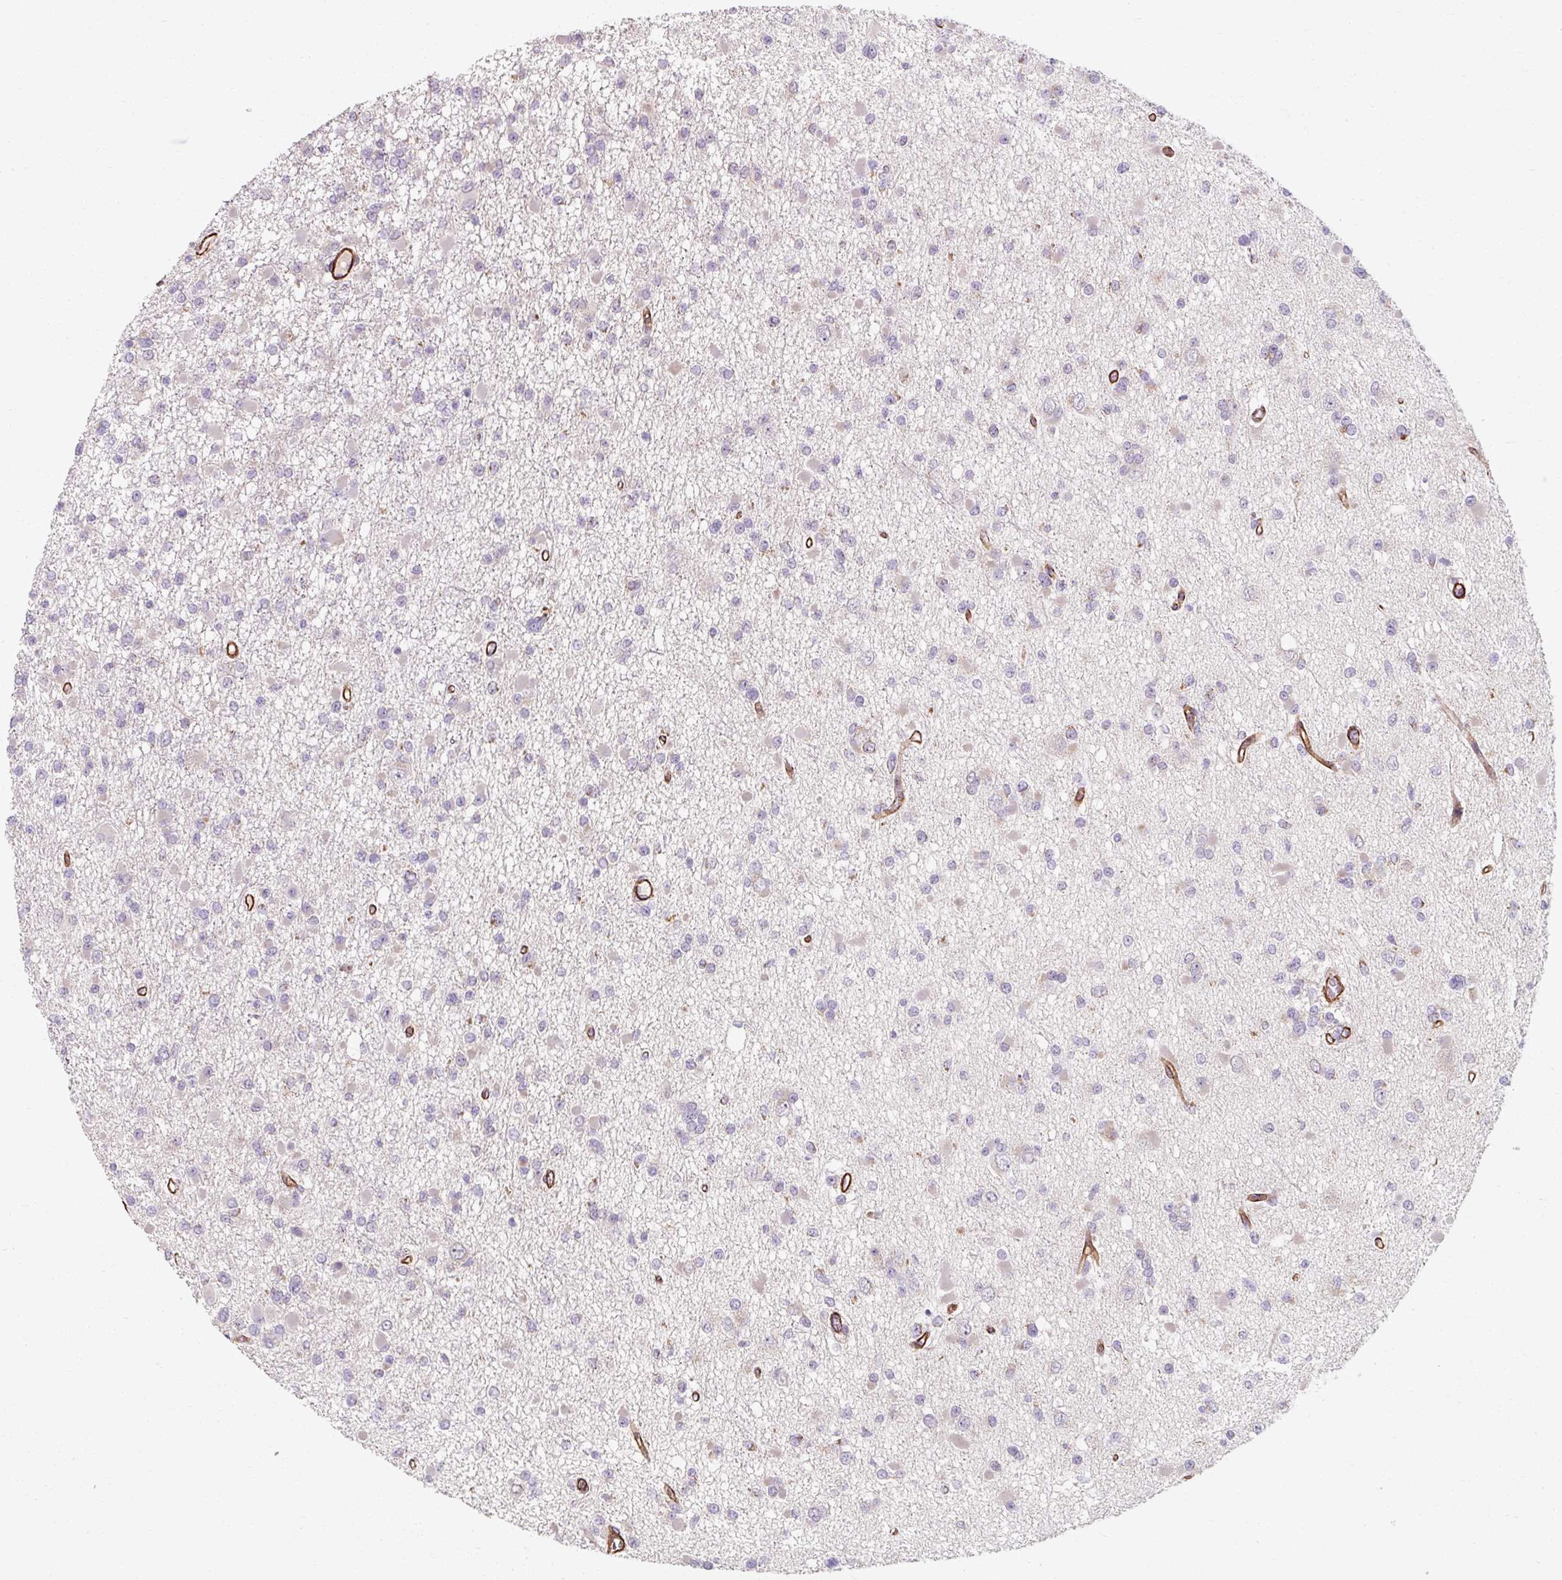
{"staining": {"intensity": "negative", "quantity": "none", "location": "none"}, "tissue": "glioma", "cell_type": "Tumor cells", "image_type": "cancer", "snomed": [{"axis": "morphology", "description": "Glioma, malignant, Low grade"}, {"axis": "topography", "description": "Brain"}], "caption": "Immunohistochemical staining of malignant low-grade glioma reveals no significant positivity in tumor cells.", "gene": "MRPS5", "patient": {"sex": "female", "age": 22}}